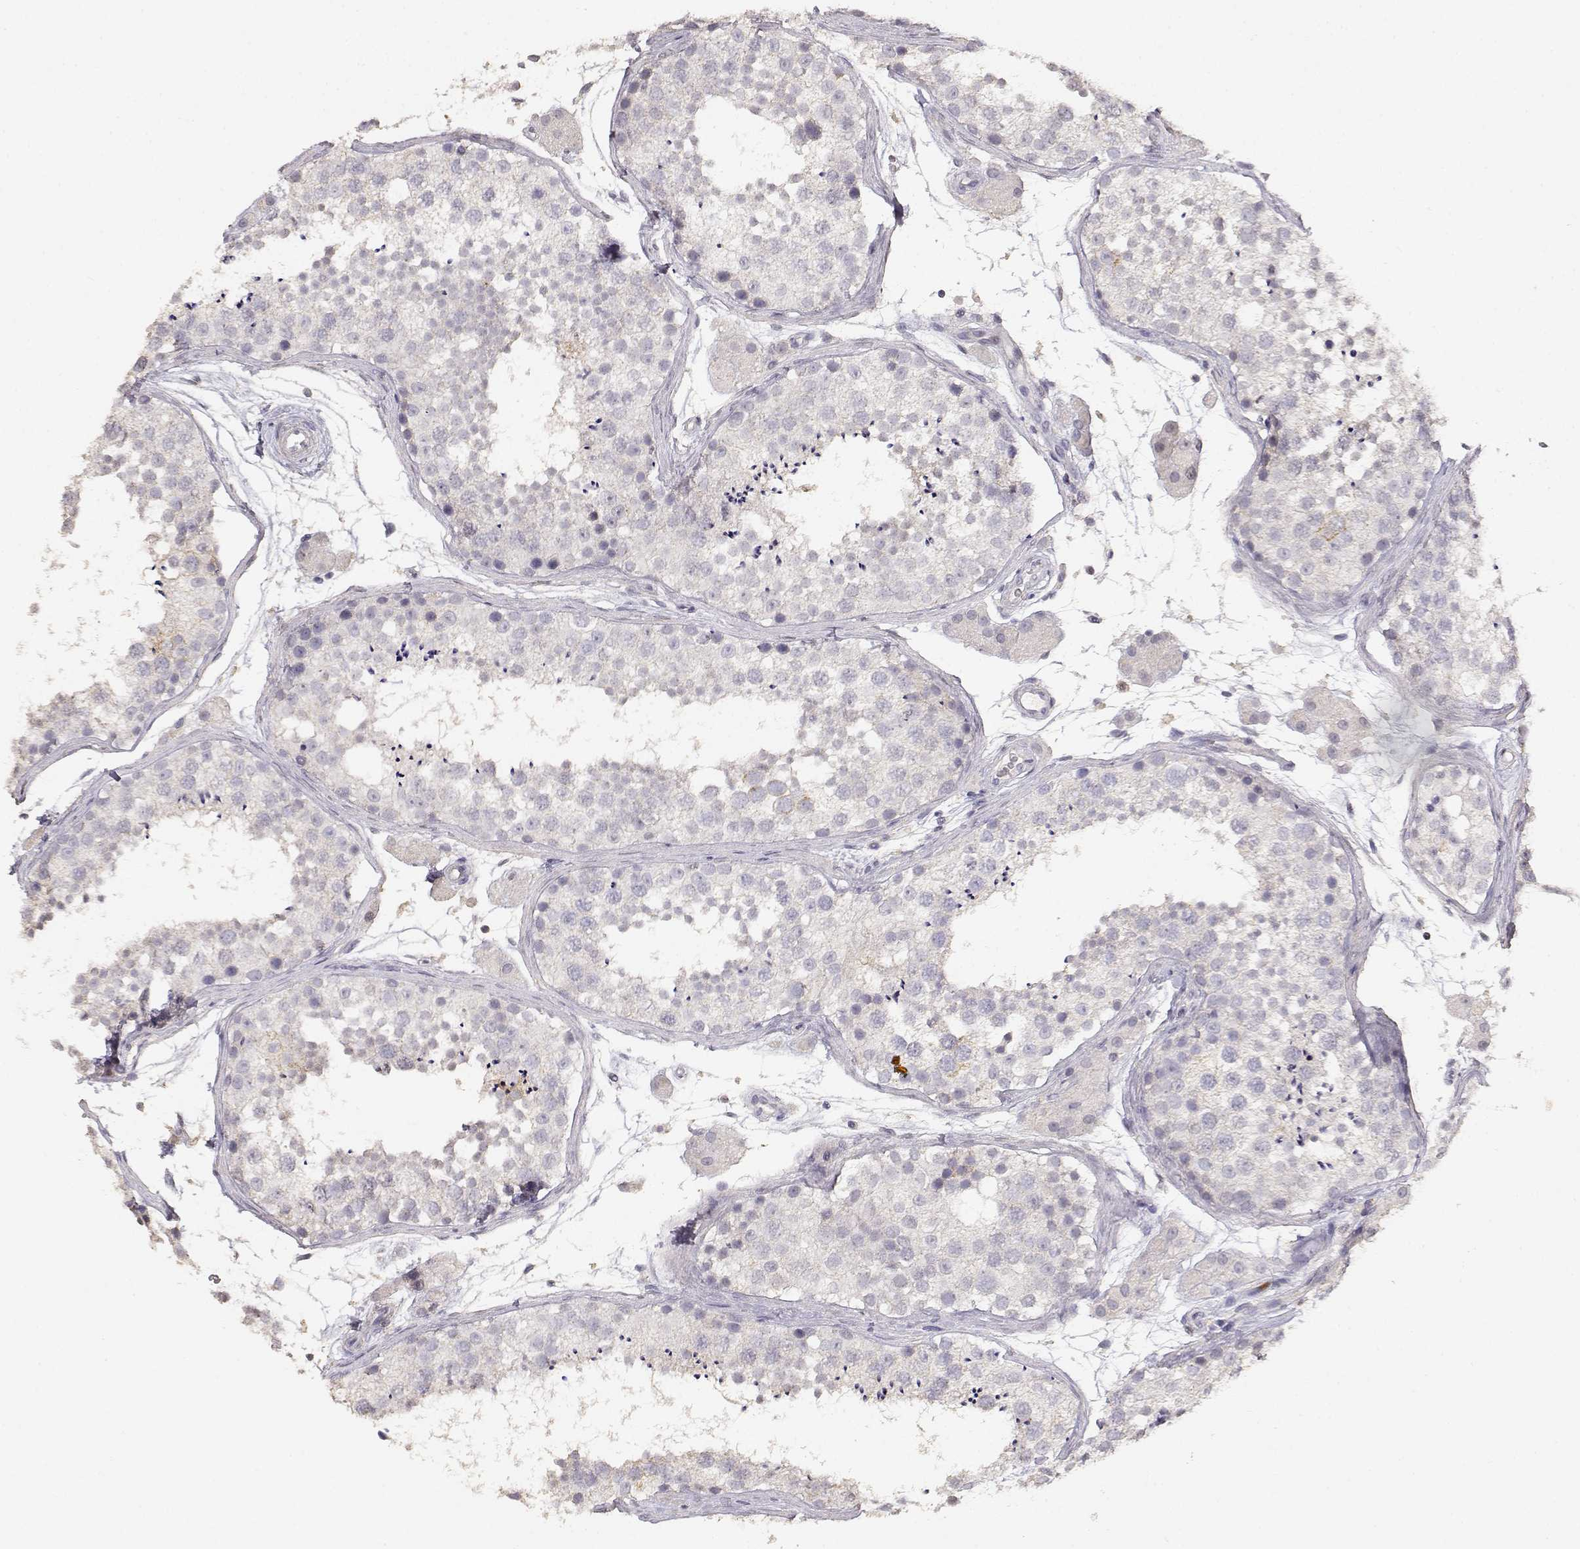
{"staining": {"intensity": "negative", "quantity": "none", "location": "none"}, "tissue": "testis", "cell_type": "Cells in seminiferous ducts", "image_type": "normal", "snomed": [{"axis": "morphology", "description": "Normal tissue, NOS"}, {"axis": "topography", "description": "Testis"}], "caption": "IHC micrograph of unremarkable testis: testis stained with DAB shows no significant protein expression in cells in seminiferous ducts.", "gene": "TNFRSF10C", "patient": {"sex": "male", "age": 41}}